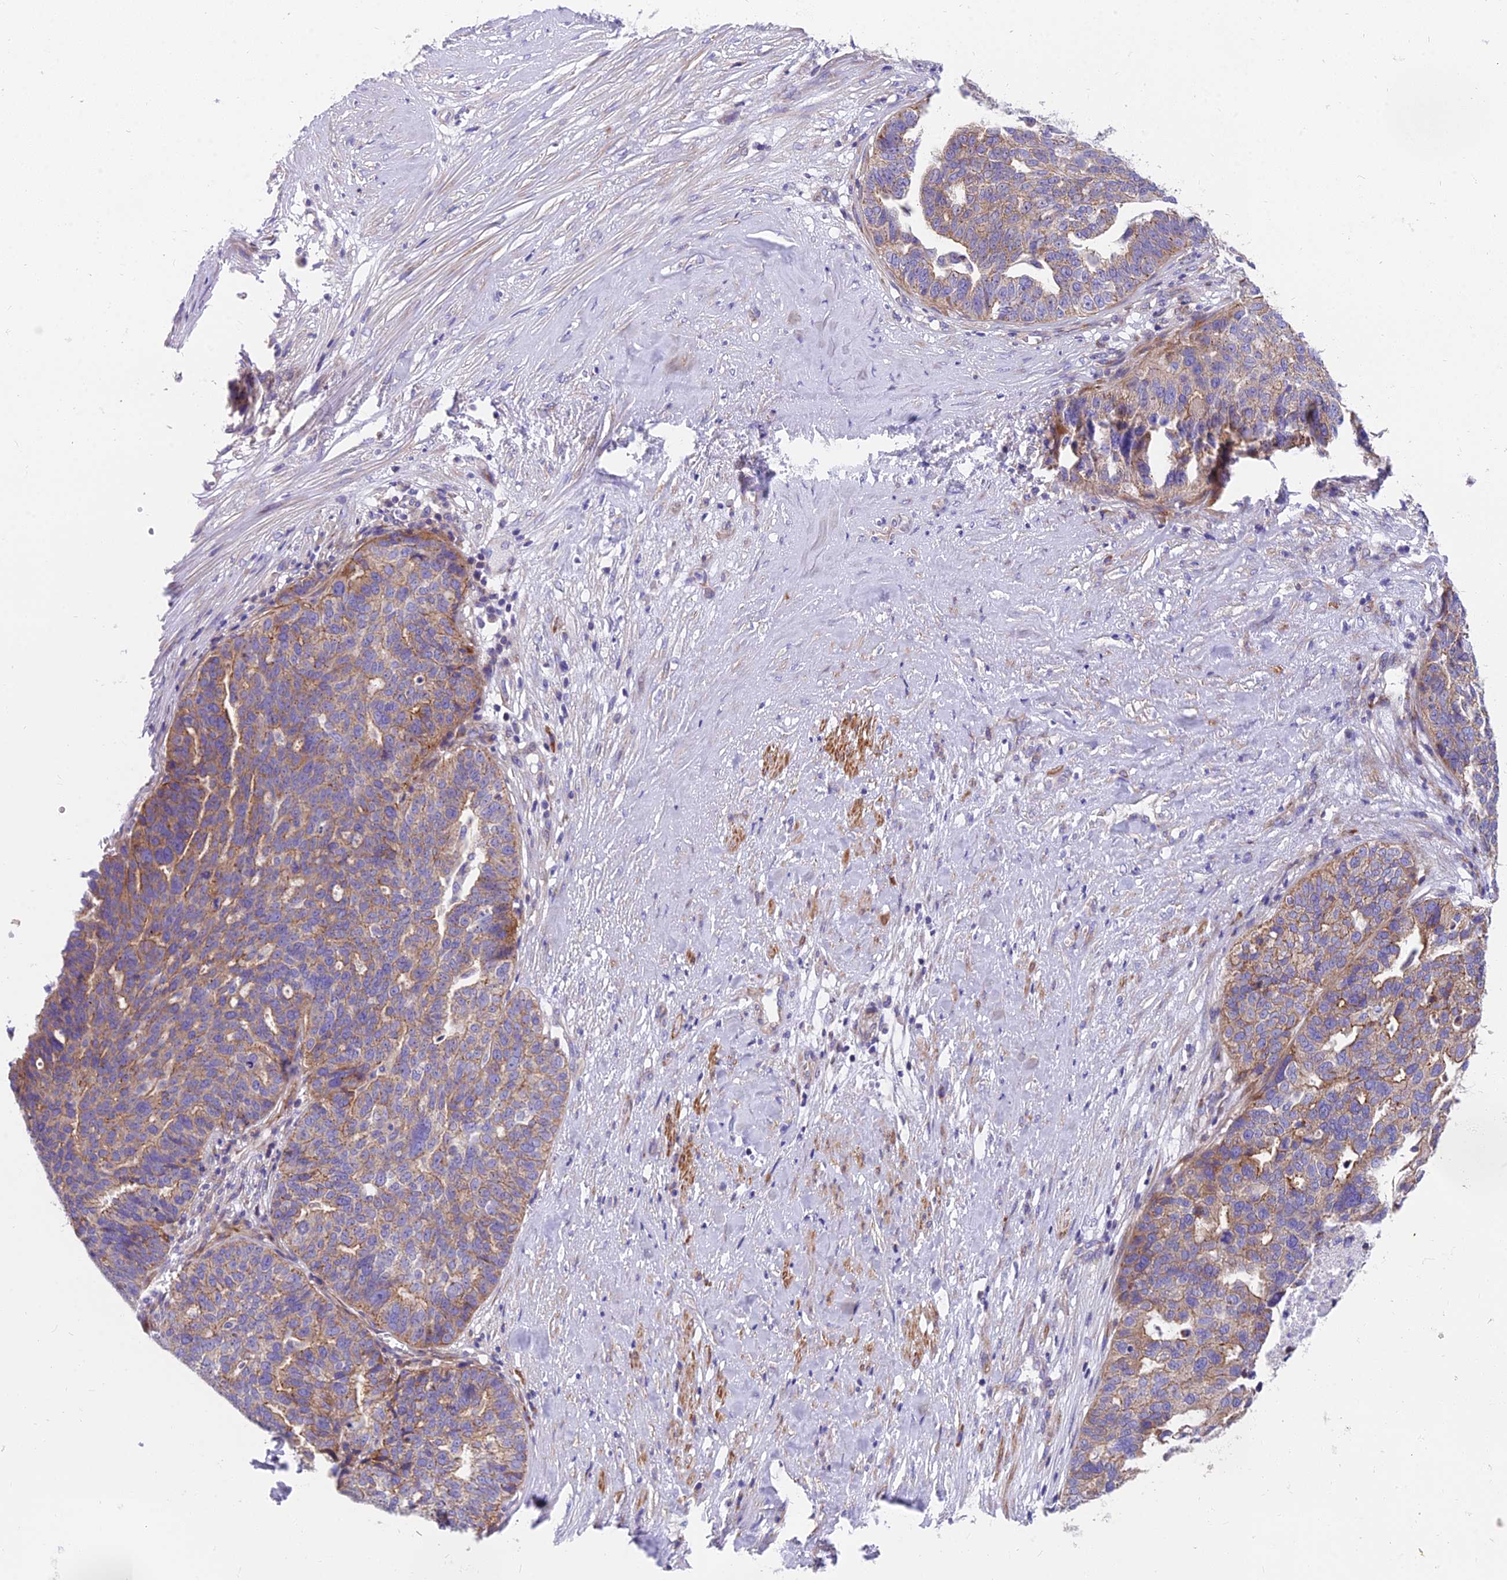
{"staining": {"intensity": "moderate", "quantity": "25%-75%", "location": "cytoplasmic/membranous"}, "tissue": "ovarian cancer", "cell_type": "Tumor cells", "image_type": "cancer", "snomed": [{"axis": "morphology", "description": "Cystadenocarcinoma, serous, NOS"}, {"axis": "topography", "description": "Ovary"}], "caption": "About 25%-75% of tumor cells in human ovarian serous cystadenocarcinoma demonstrate moderate cytoplasmic/membranous protein staining as visualized by brown immunohistochemical staining.", "gene": "MVB12A", "patient": {"sex": "female", "age": 59}}